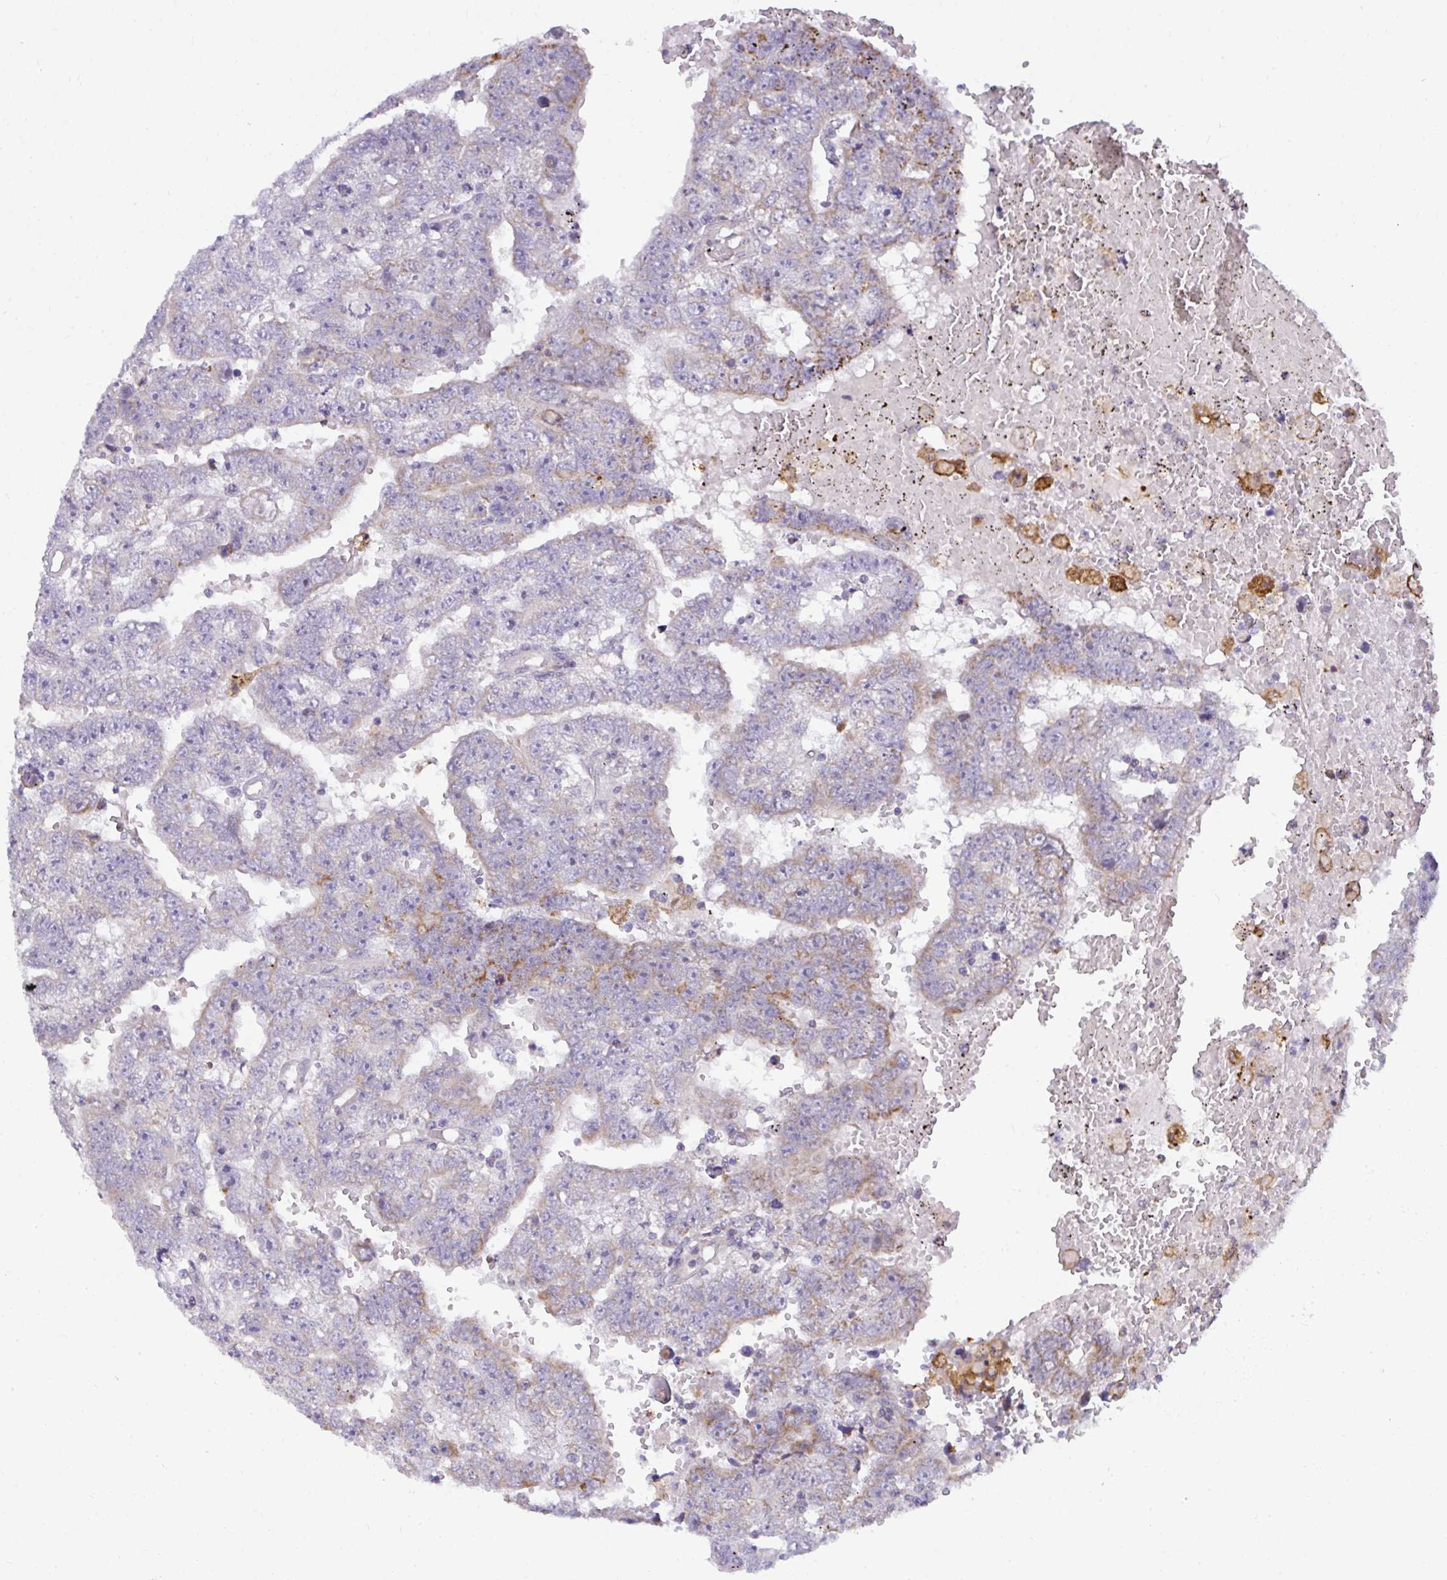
{"staining": {"intensity": "weak", "quantity": "25%-75%", "location": "cytoplasmic/membranous"}, "tissue": "testis cancer", "cell_type": "Tumor cells", "image_type": "cancer", "snomed": [{"axis": "morphology", "description": "Carcinoma, Embryonal, NOS"}, {"axis": "topography", "description": "Testis"}], "caption": "IHC staining of testis cancer (embryonal carcinoma), which exhibits low levels of weak cytoplasmic/membranous positivity in approximately 25%-75% of tumor cells indicating weak cytoplasmic/membranous protein staining. The staining was performed using DAB (brown) for protein detection and nuclei were counterstained in hematoxylin (blue).", "gene": "SRRM4", "patient": {"sex": "male", "age": 25}}